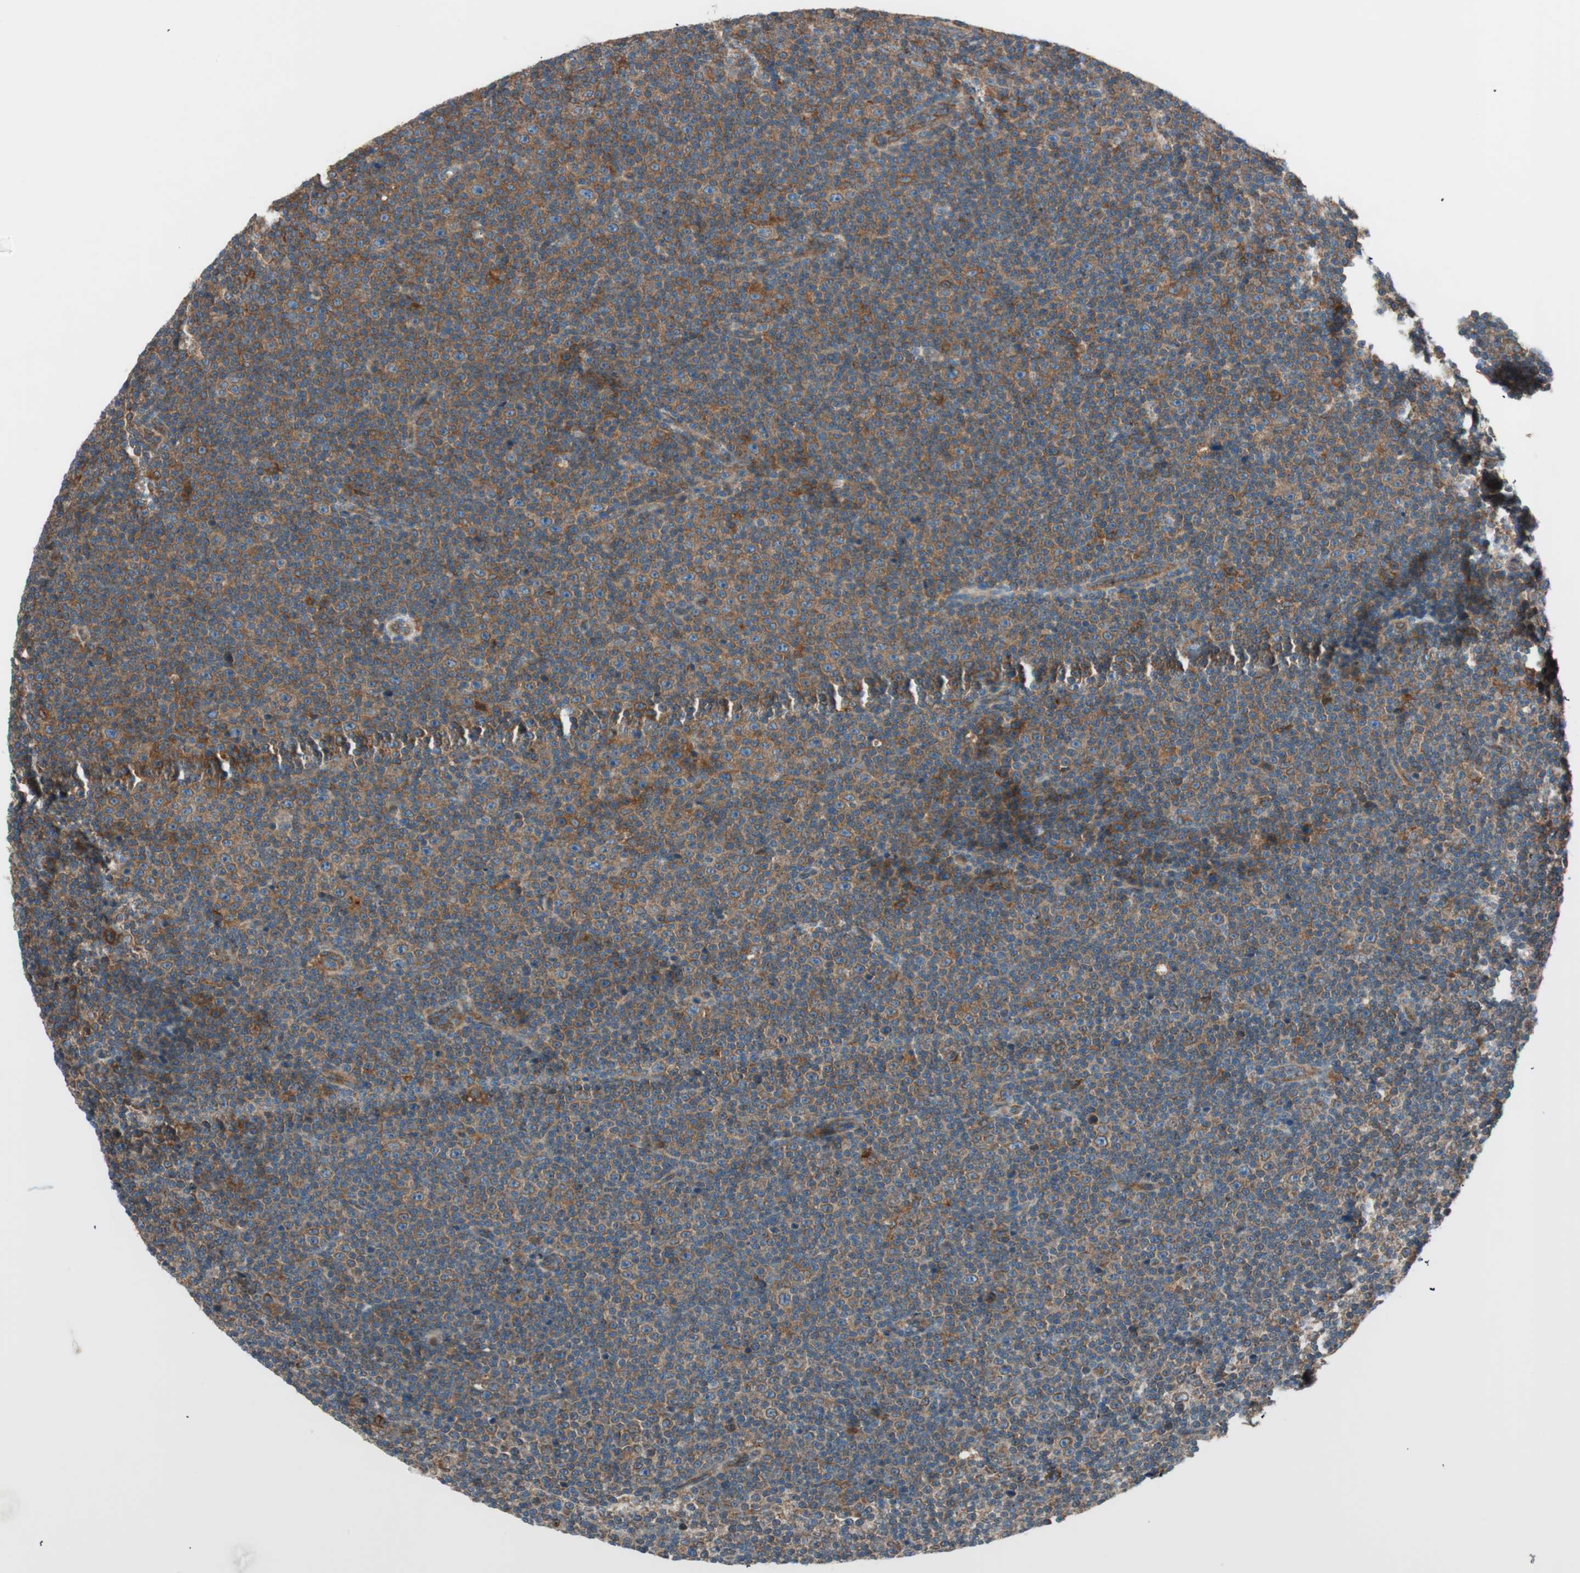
{"staining": {"intensity": "moderate", "quantity": ">75%", "location": "cytoplasmic/membranous"}, "tissue": "lymphoma", "cell_type": "Tumor cells", "image_type": "cancer", "snomed": [{"axis": "morphology", "description": "Malignant lymphoma, non-Hodgkin's type, Low grade"}, {"axis": "topography", "description": "Lymph node"}], "caption": "Immunohistochemistry micrograph of neoplastic tissue: malignant lymphoma, non-Hodgkin's type (low-grade) stained using immunohistochemistry (IHC) displays medium levels of moderate protein expression localized specifically in the cytoplasmic/membranous of tumor cells, appearing as a cytoplasmic/membranous brown color.", "gene": "RAB5A", "patient": {"sex": "female", "age": 67}}